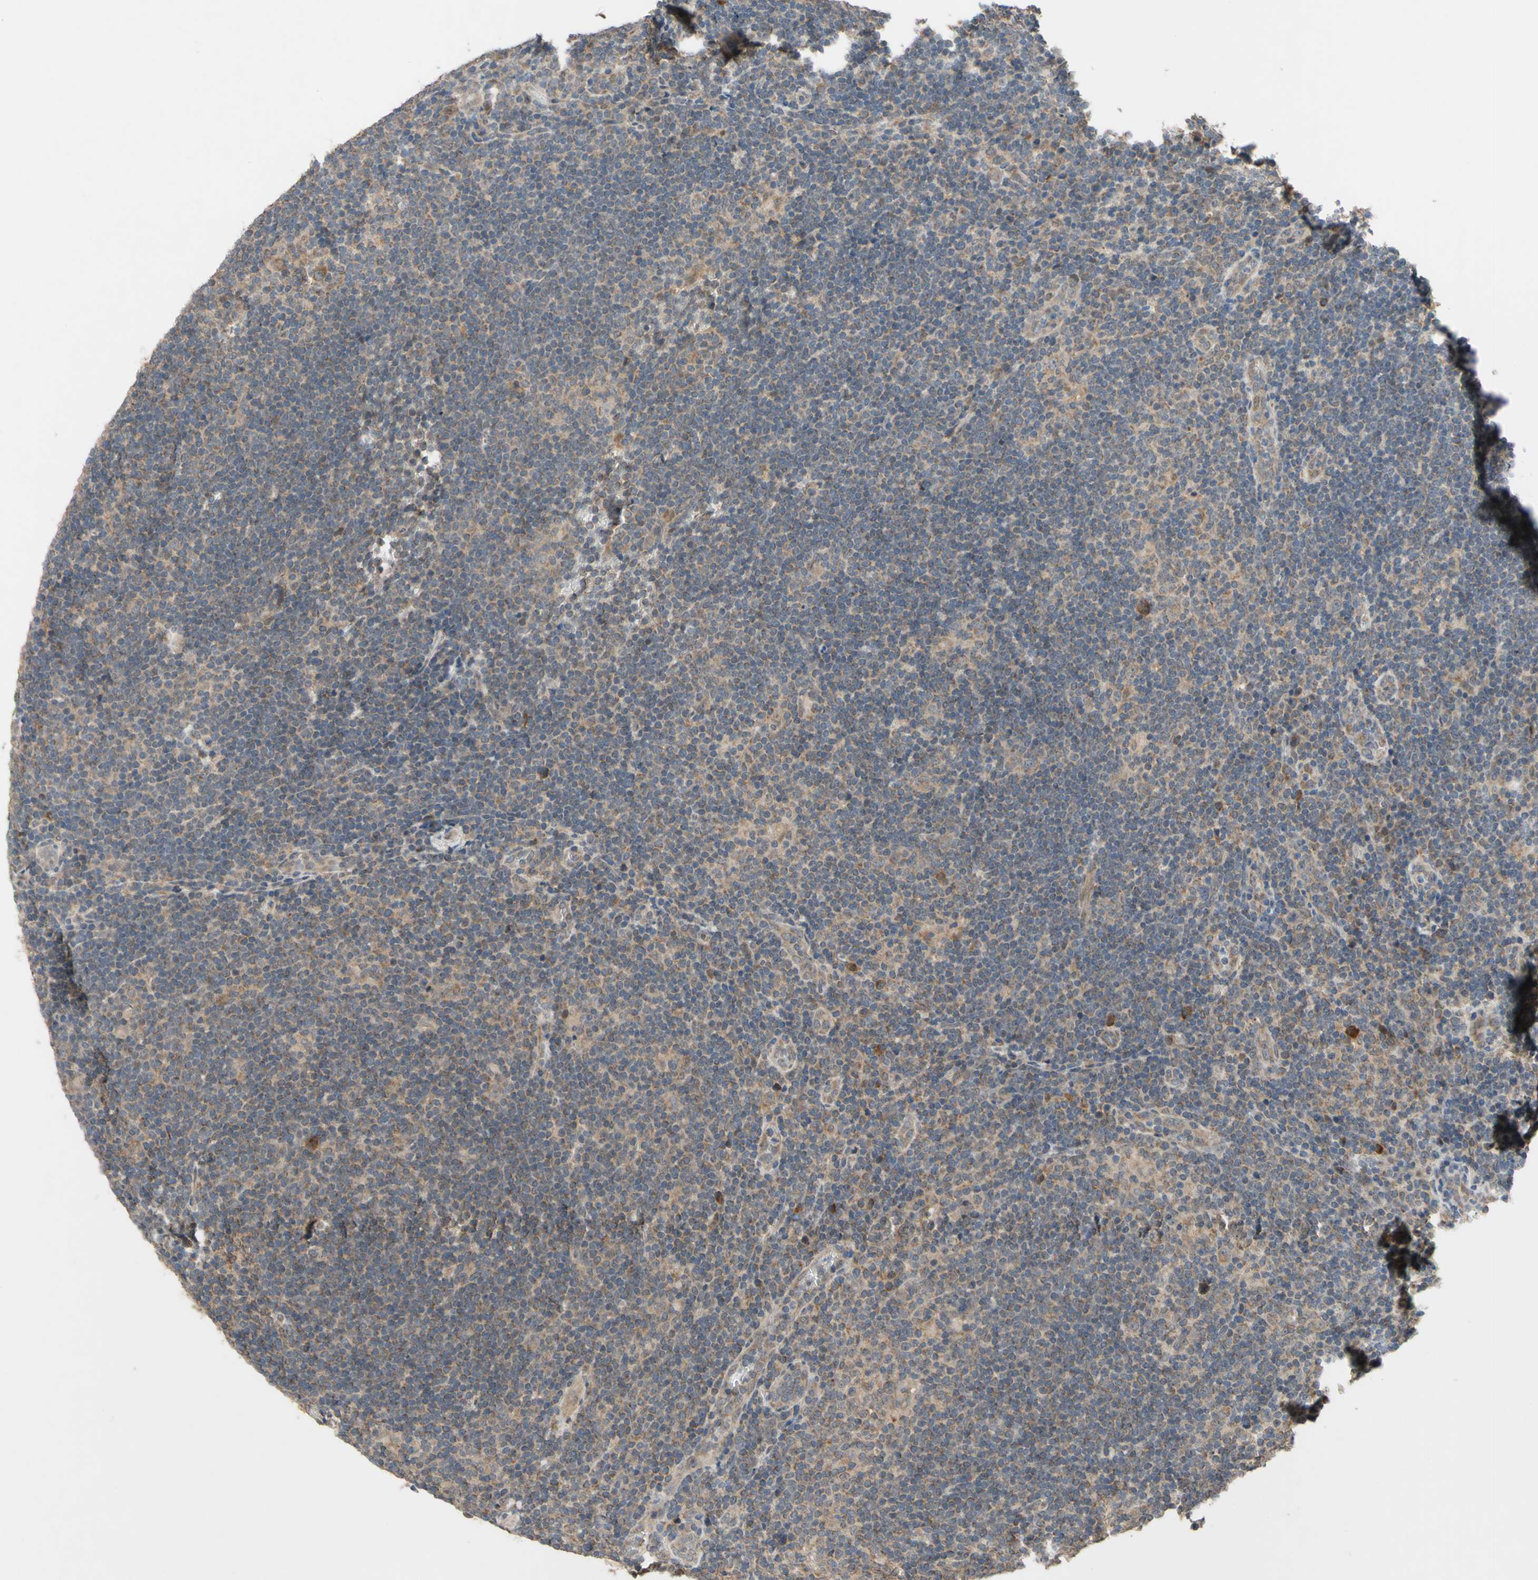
{"staining": {"intensity": "weak", "quantity": ">75%", "location": "cytoplasmic/membranous"}, "tissue": "lymphoma", "cell_type": "Tumor cells", "image_type": "cancer", "snomed": [{"axis": "morphology", "description": "Hodgkin's disease, NOS"}, {"axis": "topography", "description": "Lymph node"}], "caption": "Lymphoma tissue reveals weak cytoplasmic/membranous expression in about >75% of tumor cells", "gene": "CD164", "patient": {"sex": "female", "age": 57}}